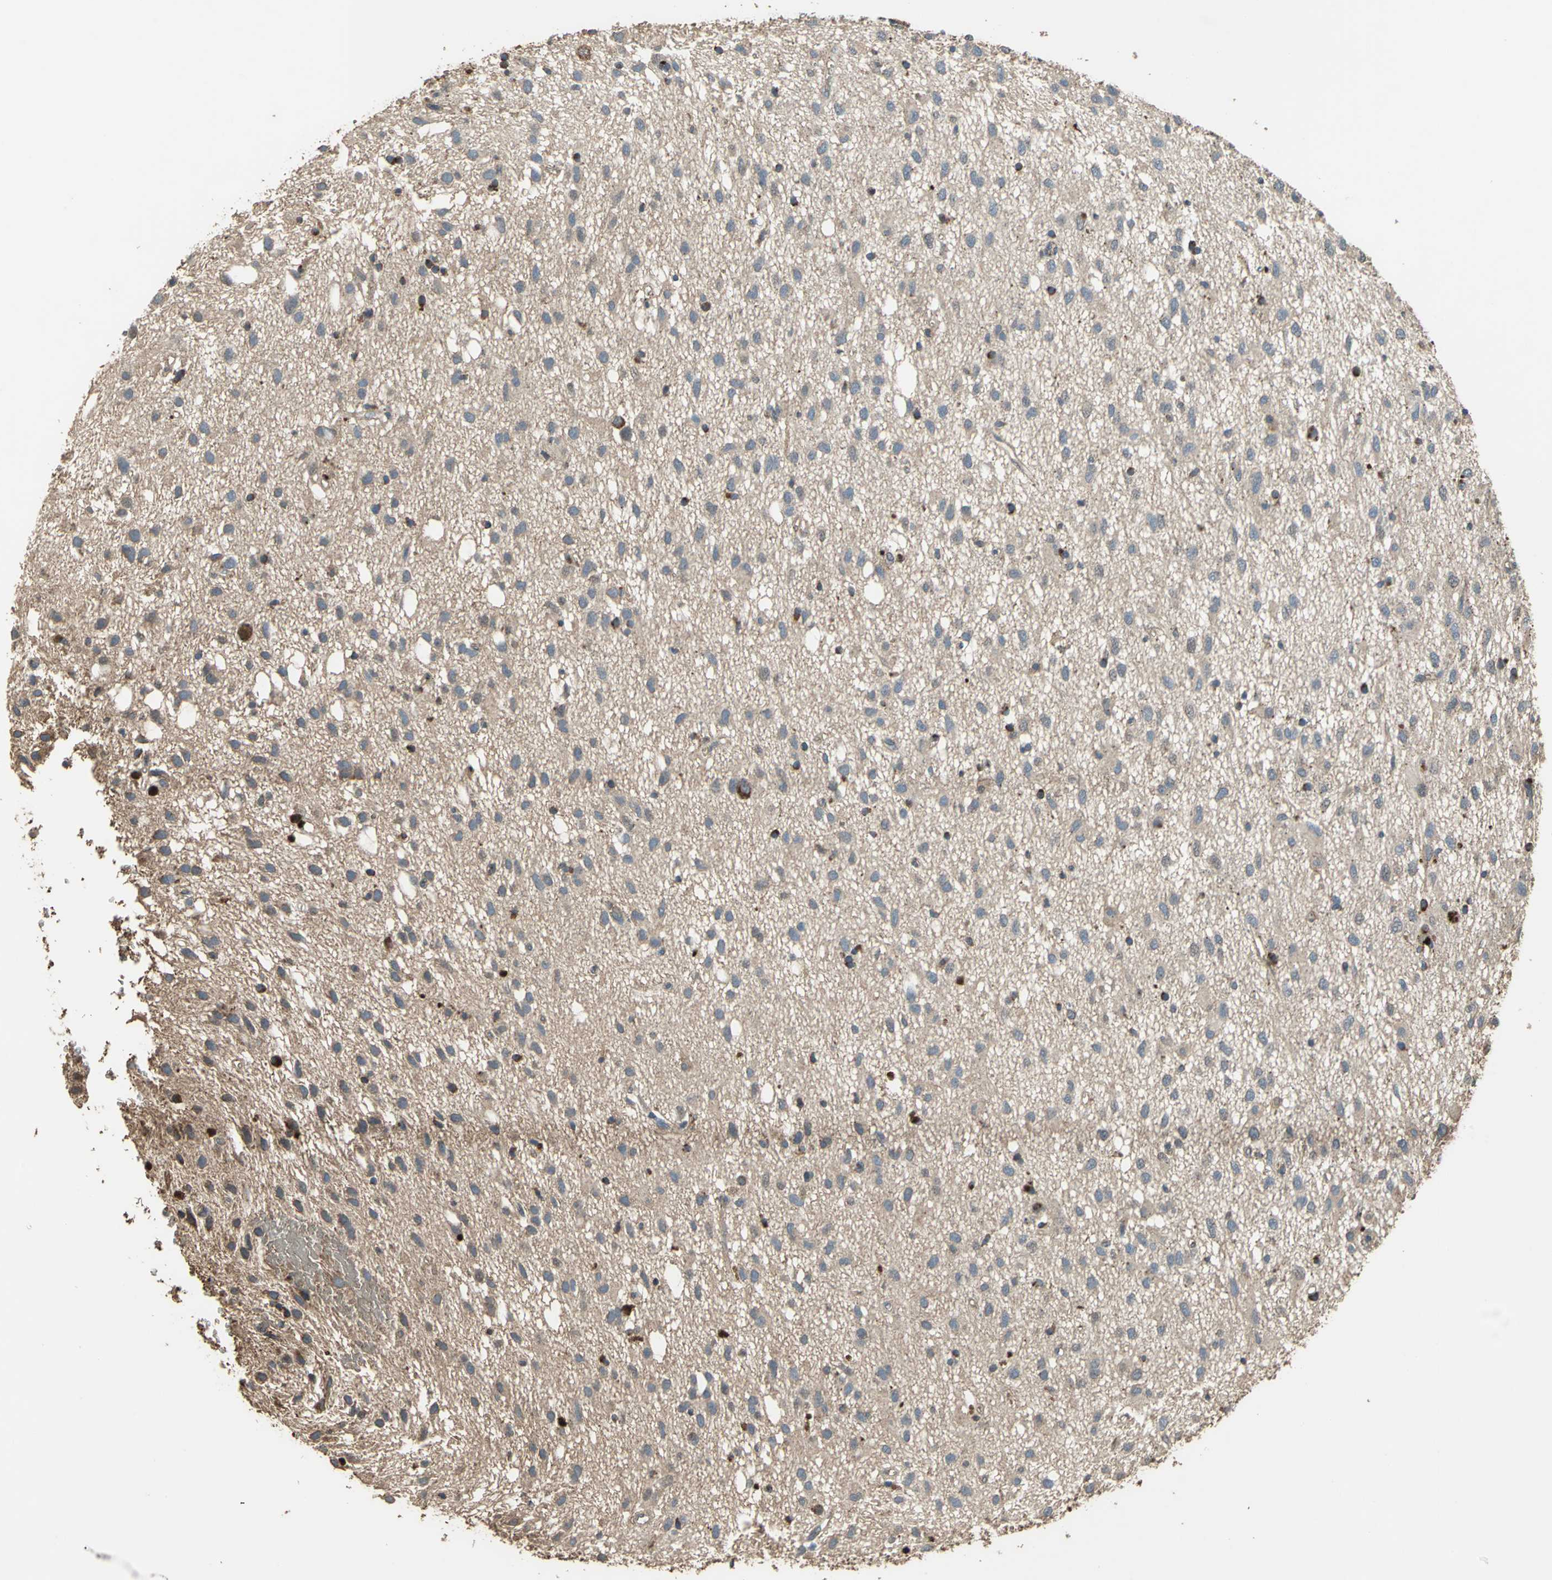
{"staining": {"intensity": "moderate", "quantity": "25%-75%", "location": "cytoplasmic/membranous"}, "tissue": "glioma", "cell_type": "Tumor cells", "image_type": "cancer", "snomed": [{"axis": "morphology", "description": "Glioma, malignant, Low grade"}, {"axis": "topography", "description": "Brain"}], "caption": "Tumor cells display medium levels of moderate cytoplasmic/membranous staining in approximately 25%-75% of cells in malignant low-grade glioma.", "gene": "POLRMT", "patient": {"sex": "male", "age": 77}}